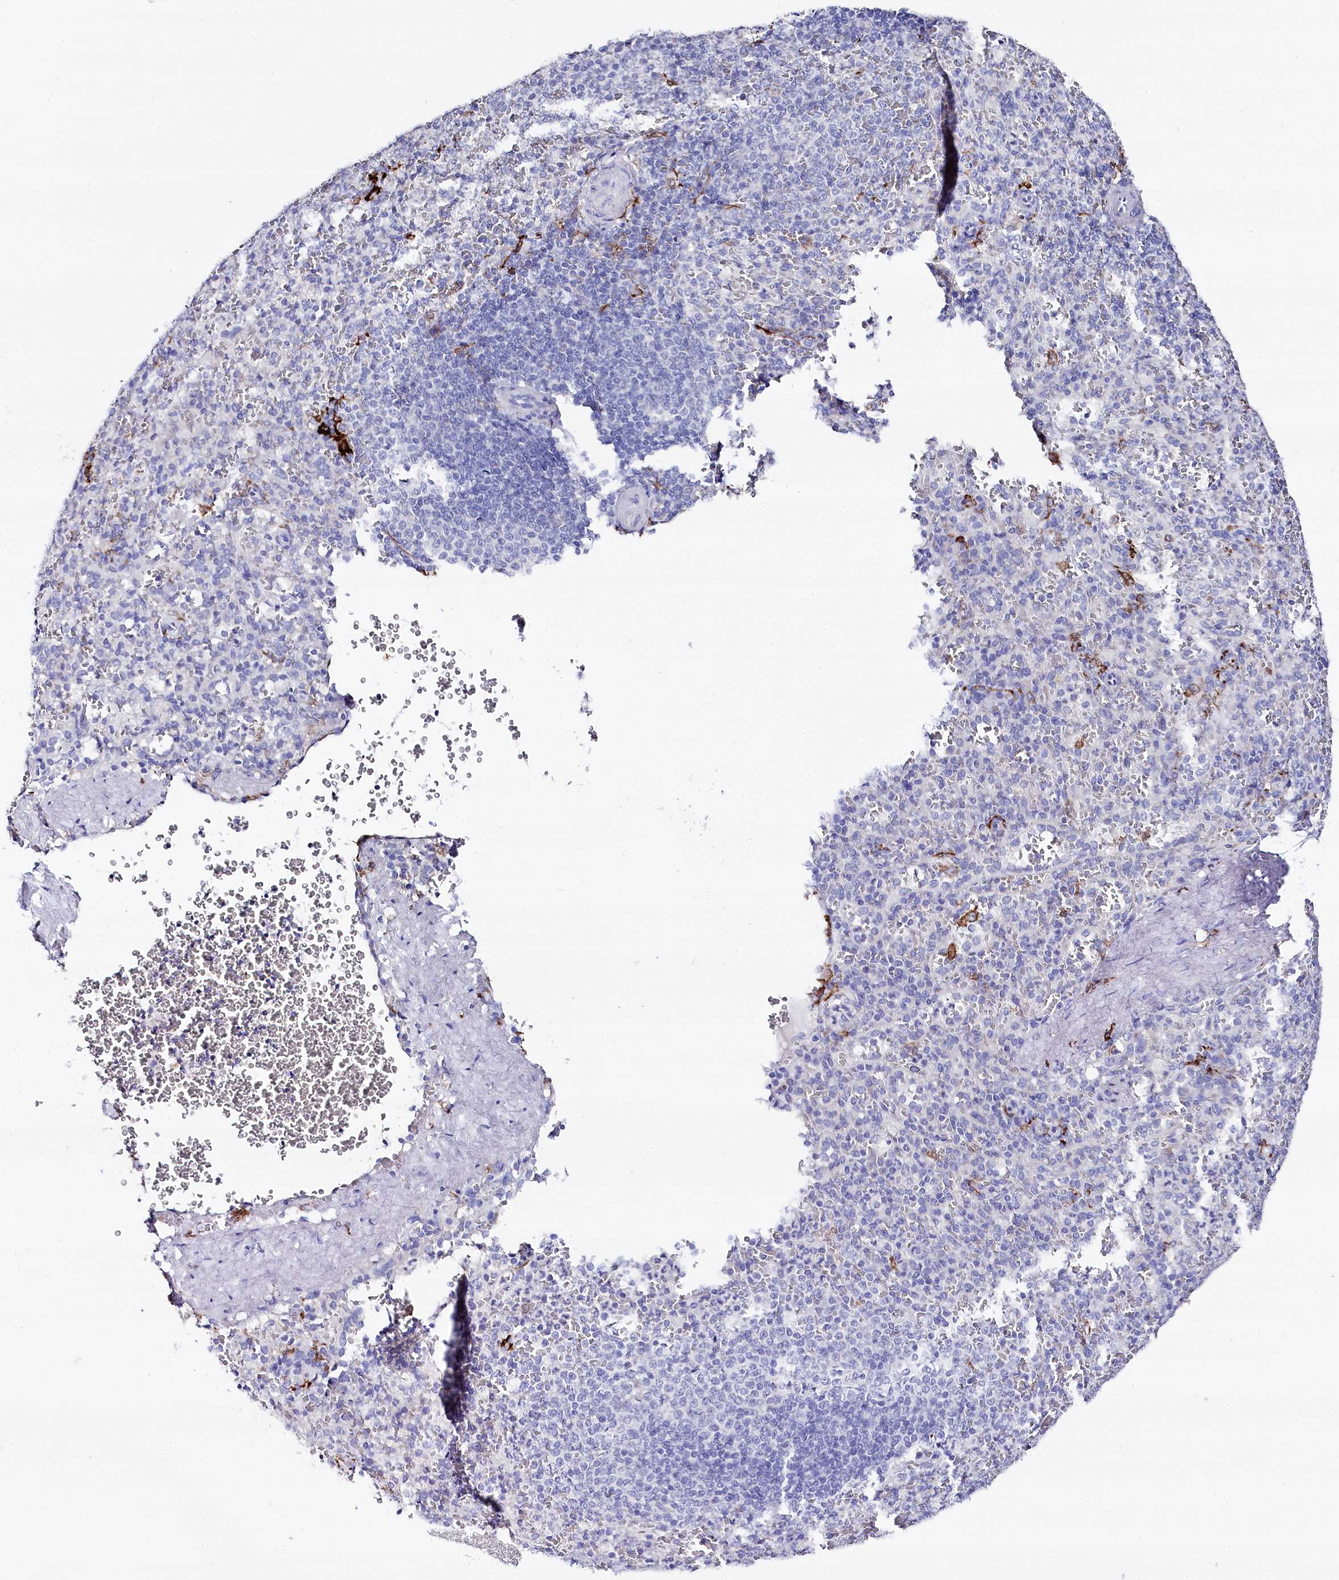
{"staining": {"intensity": "negative", "quantity": "none", "location": "none"}, "tissue": "spleen", "cell_type": "Cells in red pulp", "image_type": "normal", "snomed": [{"axis": "morphology", "description": "Normal tissue, NOS"}, {"axis": "topography", "description": "Spleen"}], "caption": "The immunohistochemistry image has no significant expression in cells in red pulp of spleen. Brightfield microscopy of immunohistochemistry (IHC) stained with DAB (3,3'-diaminobenzidine) (brown) and hematoxylin (blue), captured at high magnification.", "gene": "CLEC4M", "patient": {"sex": "female", "age": 21}}